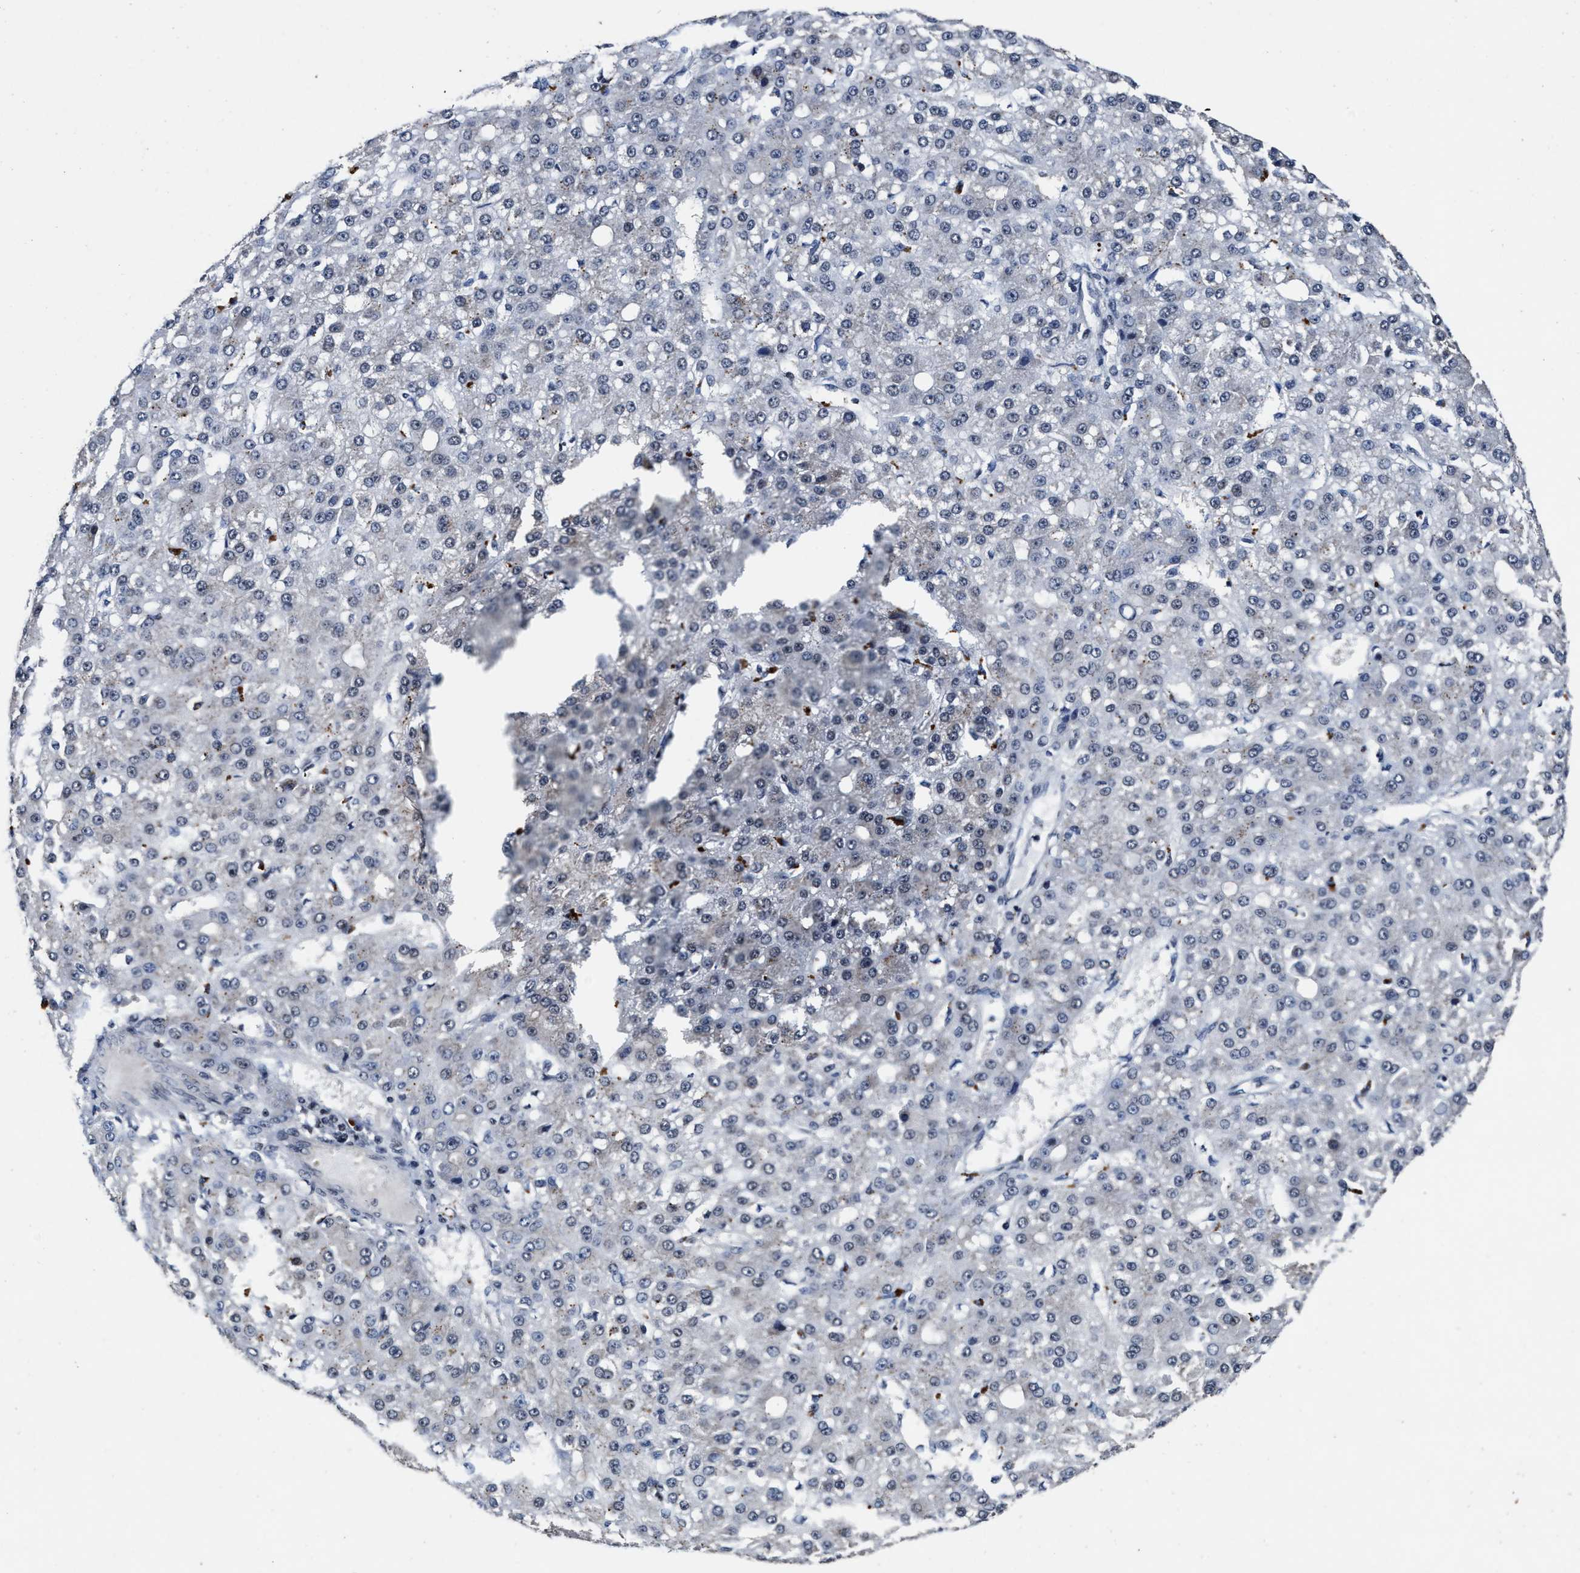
{"staining": {"intensity": "negative", "quantity": "none", "location": "none"}, "tissue": "liver cancer", "cell_type": "Tumor cells", "image_type": "cancer", "snomed": [{"axis": "morphology", "description": "Carcinoma, Hepatocellular, NOS"}, {"axis": "topography", "description": "Liver"}], "caption": "DAB immunohistochemical staining of human liver cancer (hepatocellular carcinoma) exhibits no significant staining in tumor cells.", "gene": "ZNF233", "patient": {"sex": "male", "age": 67}}